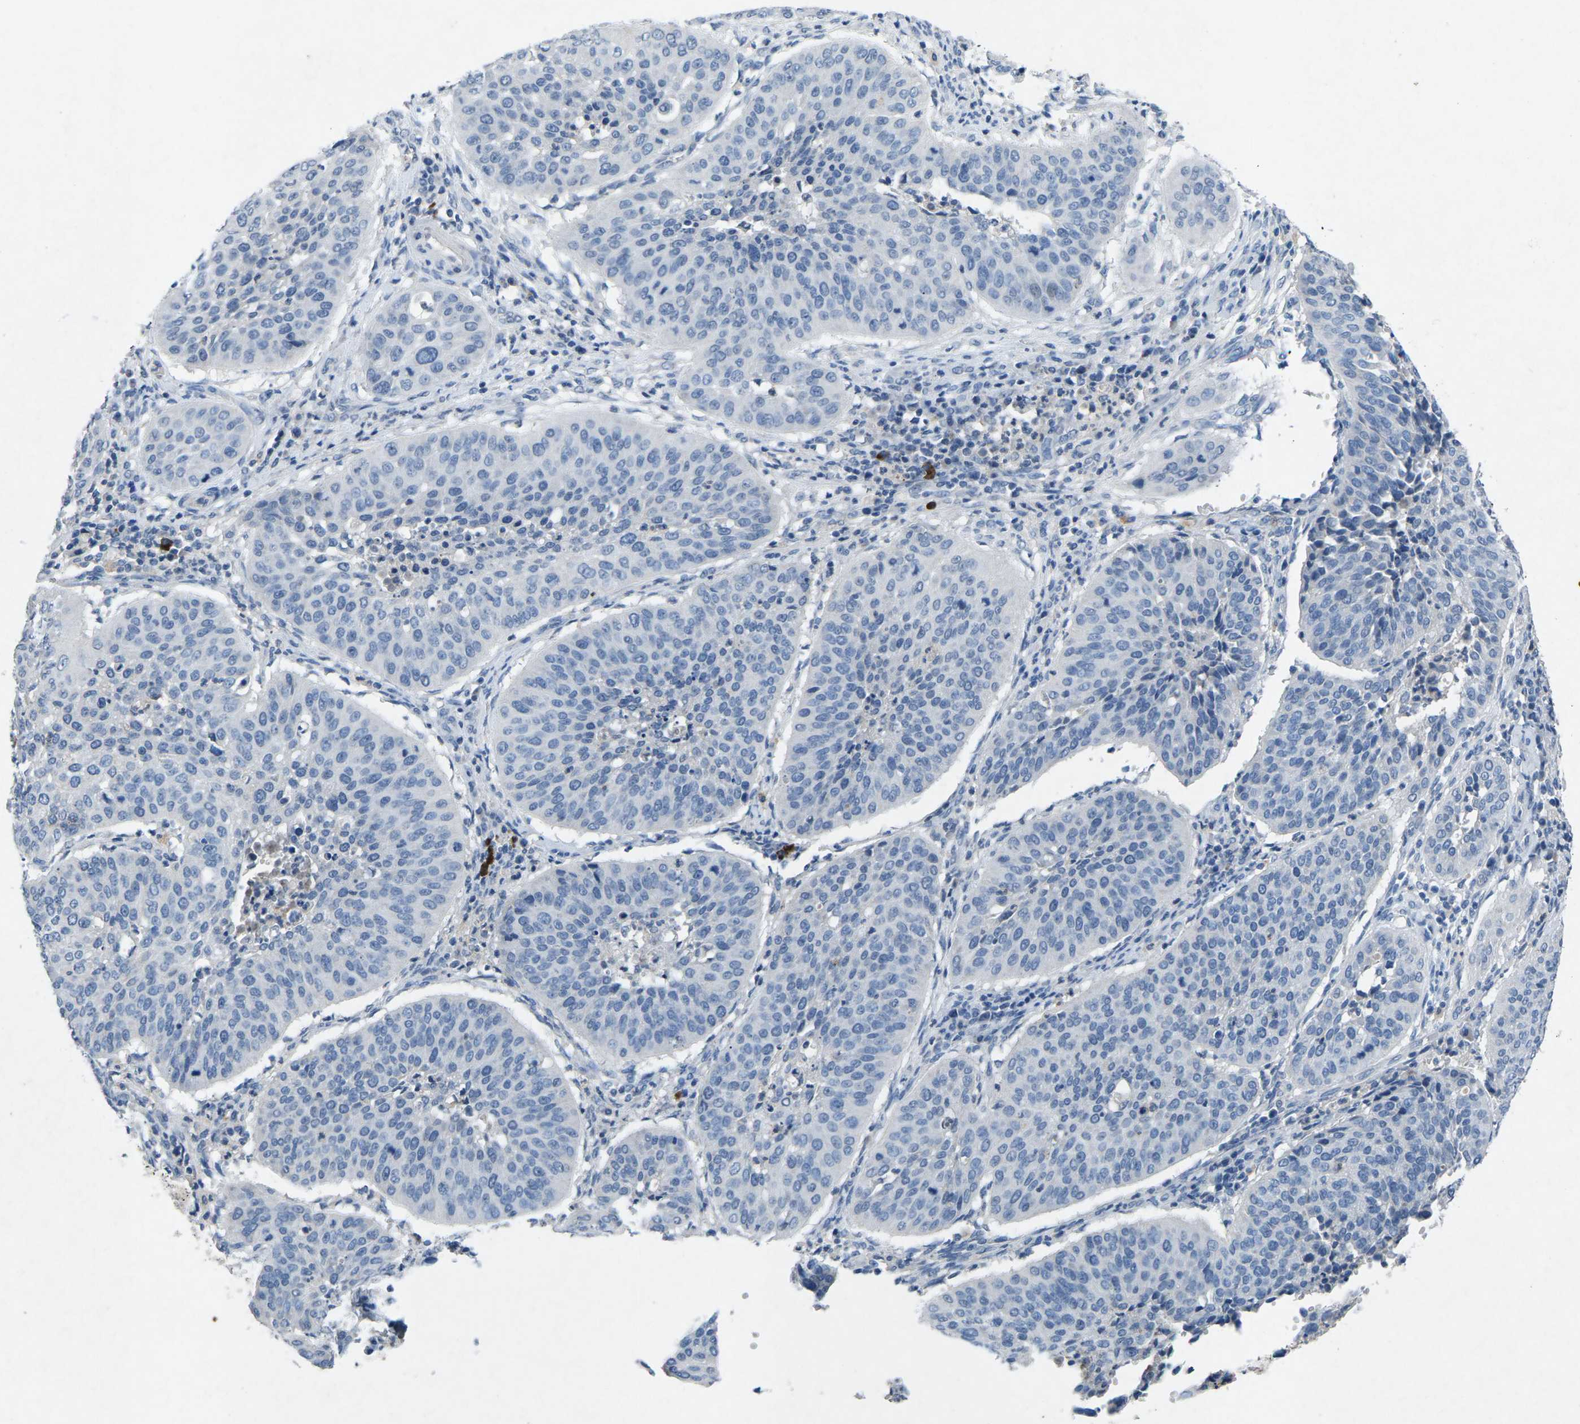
{"staining": {"intensity": "negative", "quantity": "none", "location": "none"}, "tissue": "cervical cancer", "cell_type": "Tumor cells", "image_type": "cancer", "snomed": [{"axis": "morphology", "description": "Normal tissue, NOS"}, {"axis": "morphology", "description": "Squamous cell carcinoma, NOS"}, {"axis": "topography", "description": "Cervix"}], "caption": "Immunohistochemical staining of cervical squamous cell carcinoma displays no significant positivity in tumor cells.", "gene": "PLG", "patient": {"sex": "female", "age": 39}}